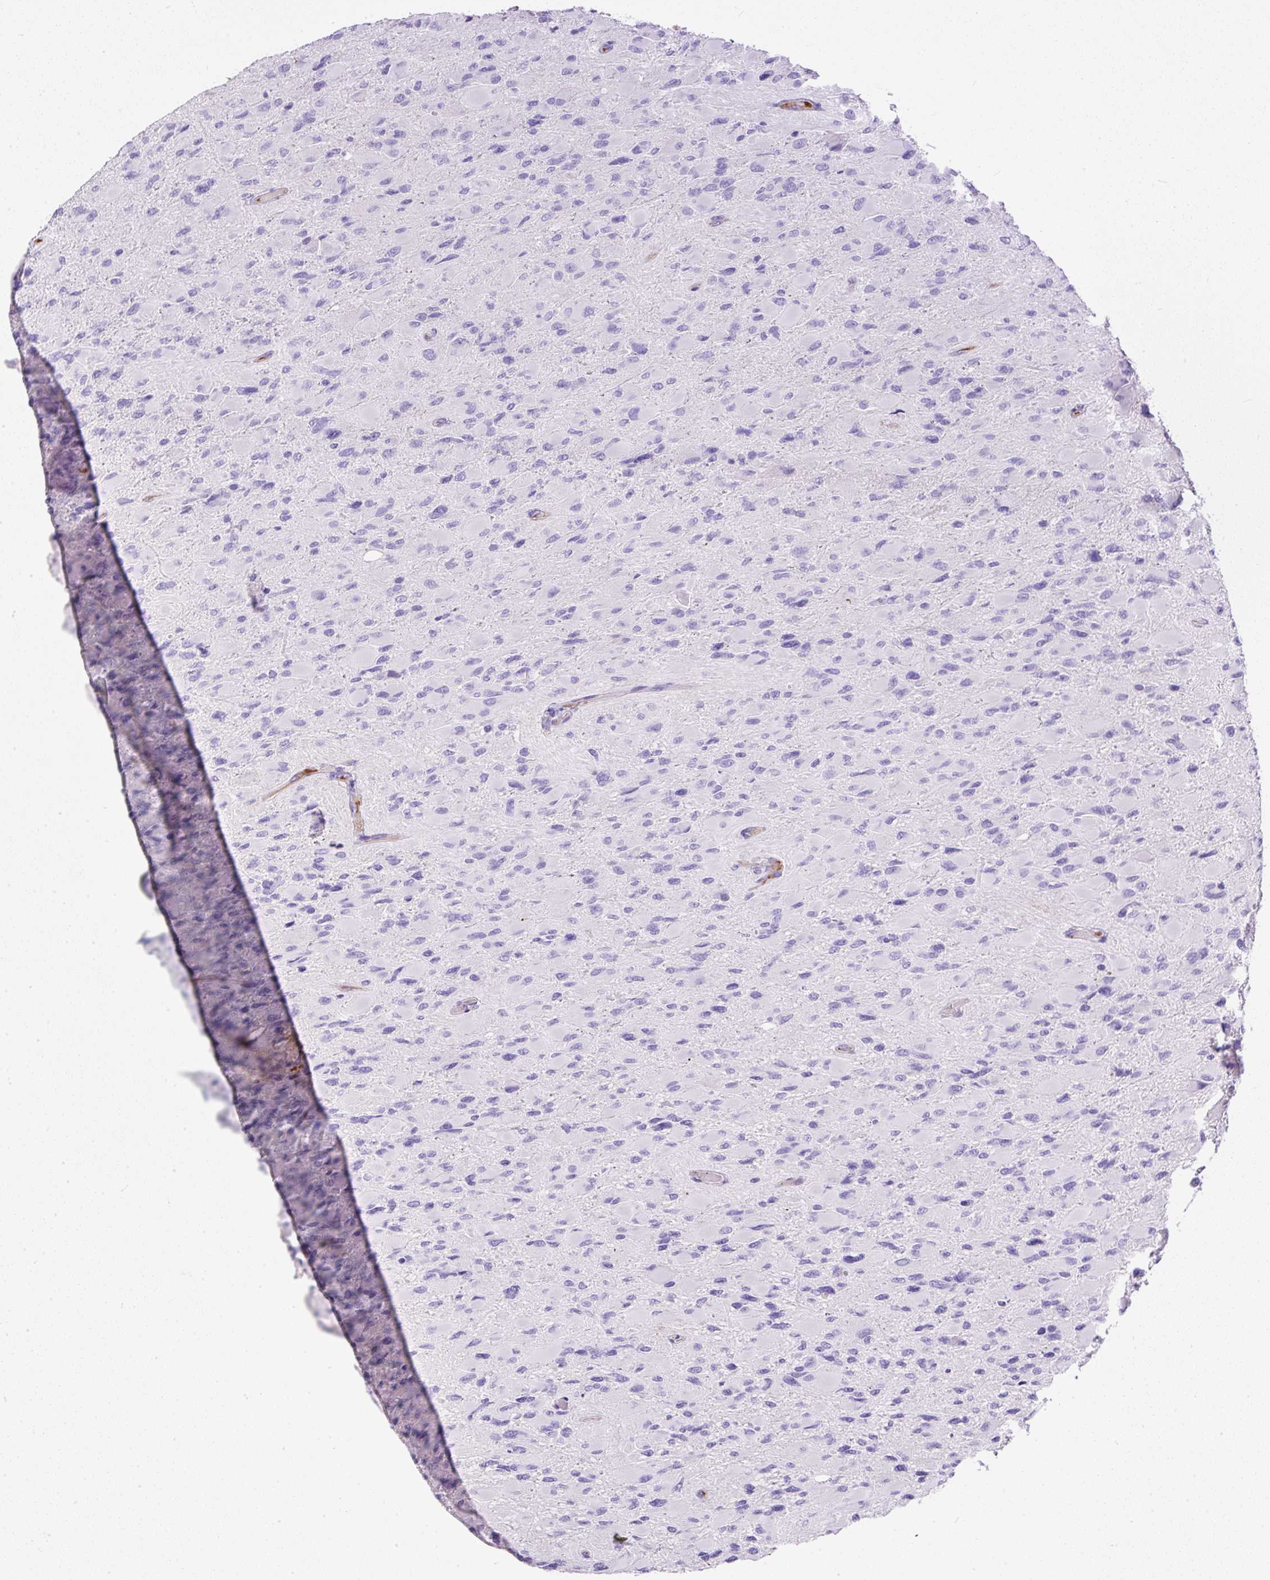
{"staining": {"intensity": "negative", "quantity": "none", "location": "none"}, "tissue": "glioma", "cell_type": "Tumor cells", "image_type": "cancer", "snomed": [{"axis": "morphology", "description": "Glioma, malignant, High grade"}, {"axis": "topography", "description": "Cerebral cortex"}], "caption": "Immunohistochemistry (IHC) of human glioma displays no staining in tumor cells. (Stains: DAB (3,3'-diaminobenzidine) immunohistochemistry (IHC) with hematoxylin counter stain, Microscopy: brightfield microscopy at high magnification).", "gene": "APCS", "patient": {"sex": "female", "age": 36}}